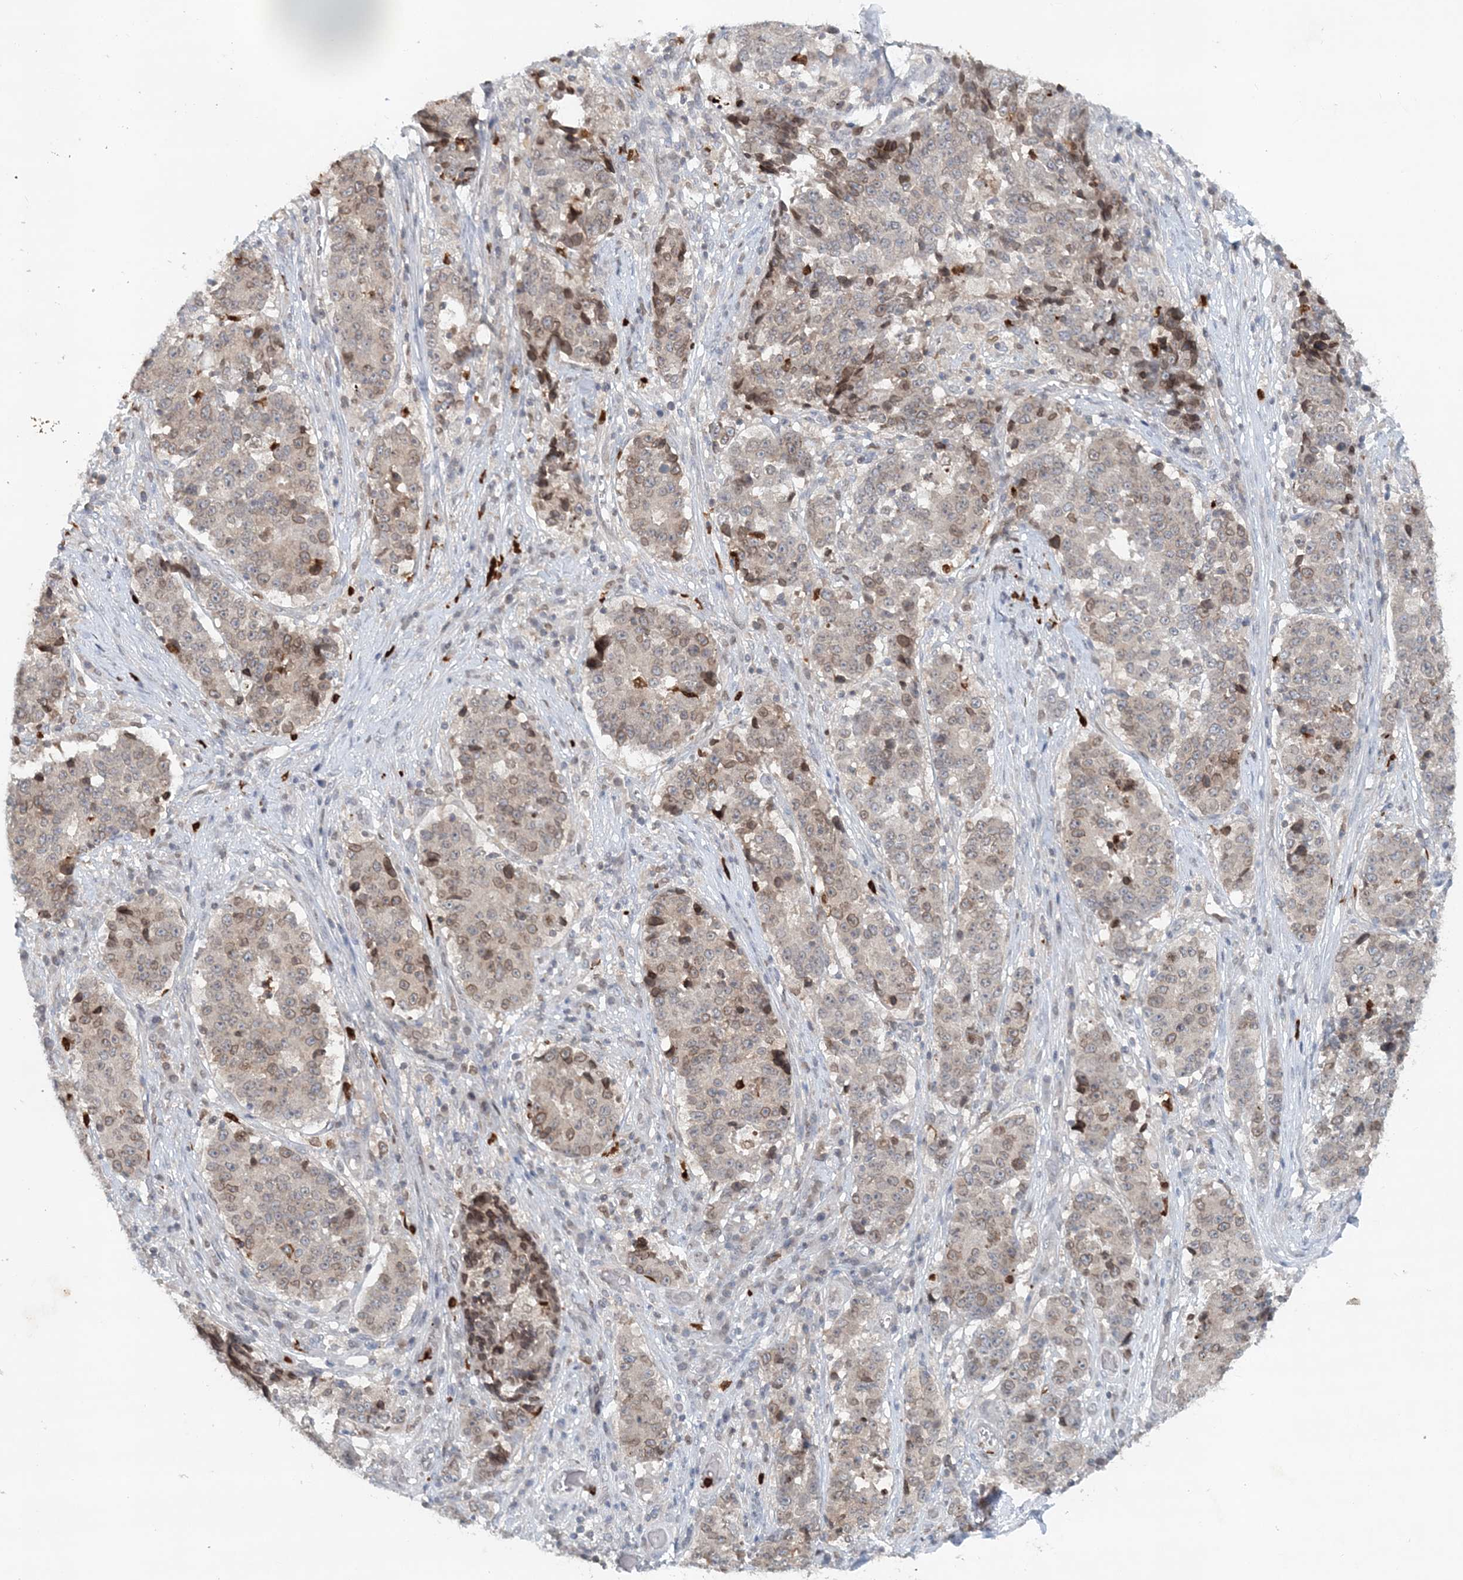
{"staining": {"intensity": "moderate", "quantity": "25%-75%", "location": "cytoplasmic/membranous,nuclear"}, "tissue": "stomach cancer", "cell_type": "Tumor cells", "image_type": "cancer", "snomed": [{"axis": "morphology", "description": "Adenocarcinoma, NOS"}, {"axis": "topography", "description": "Stomach"}], "caption": "Immunohistochemical staining of adenocarcinoma (stomach) exhibits medium levels of moderate cytoplasmic/membranous and nuclear protein expression in about 25%-75% of tumor cells. (DAB (3,3'-diaminobenzidine) IHC with brightfield microscopy, high magnification).", "gene": "NUP54", "patient": {"sex": "male", "age": 59}}